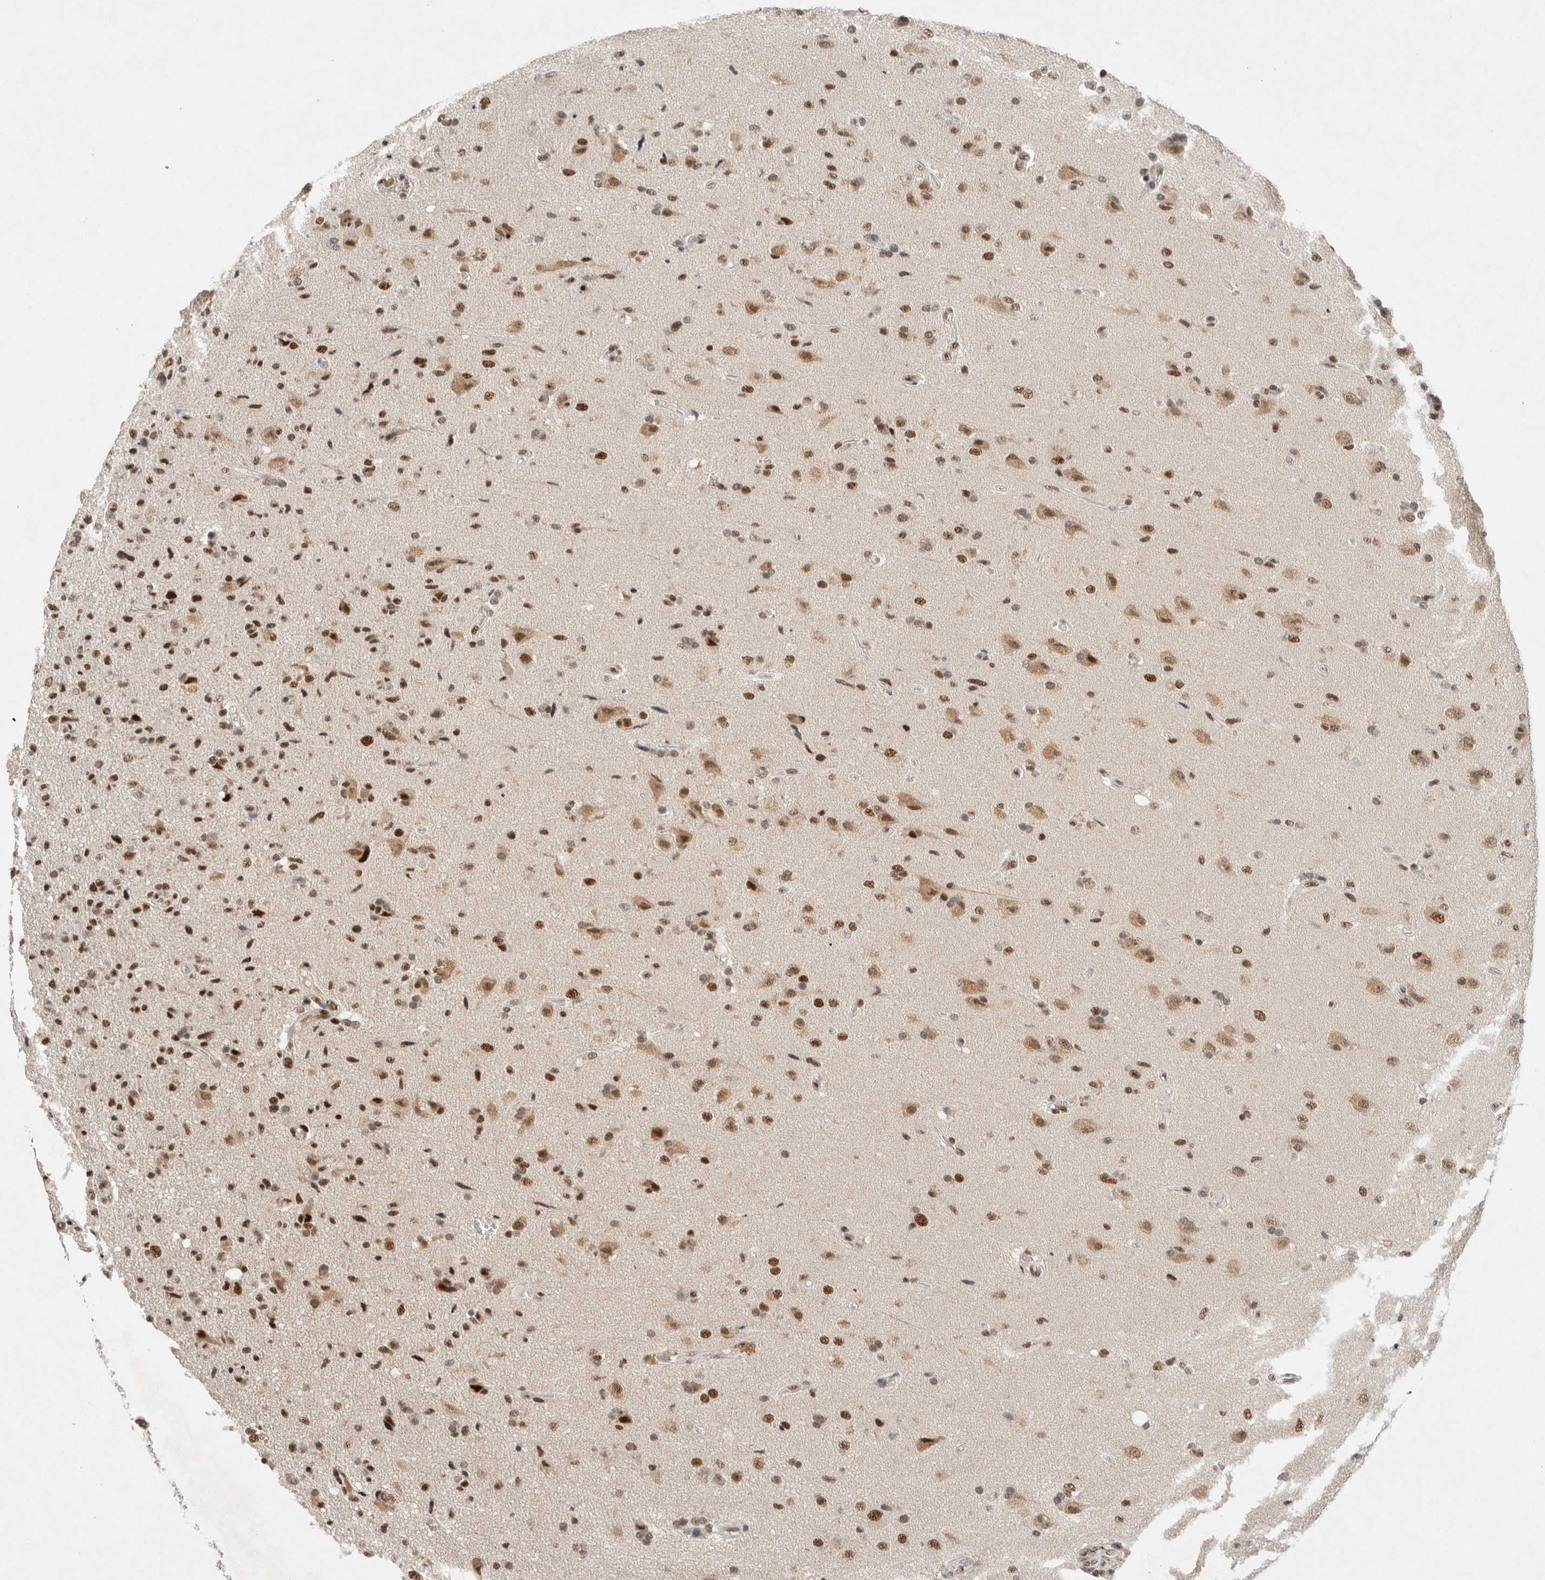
{"staining": {"intensity": "moderate", "quantity": ">75%", "location": "nuclear"}, "tissue": "glioma", "cell_type": "Tumor cells", "image_type": "cancer", "snomed": [{"axis": "morphology", "description": "Glioma, malignant, High grade"}, {"axis": "topography", "description": "Brain"}], "caption": "High-grade glioma (malignant) tissue displays moderate nuclear staining in approximately >75% of tumor cells, visualized by immunohistochemistry.", "gene": "DDX42", "patient": {"sex": "male", "age": 72}}